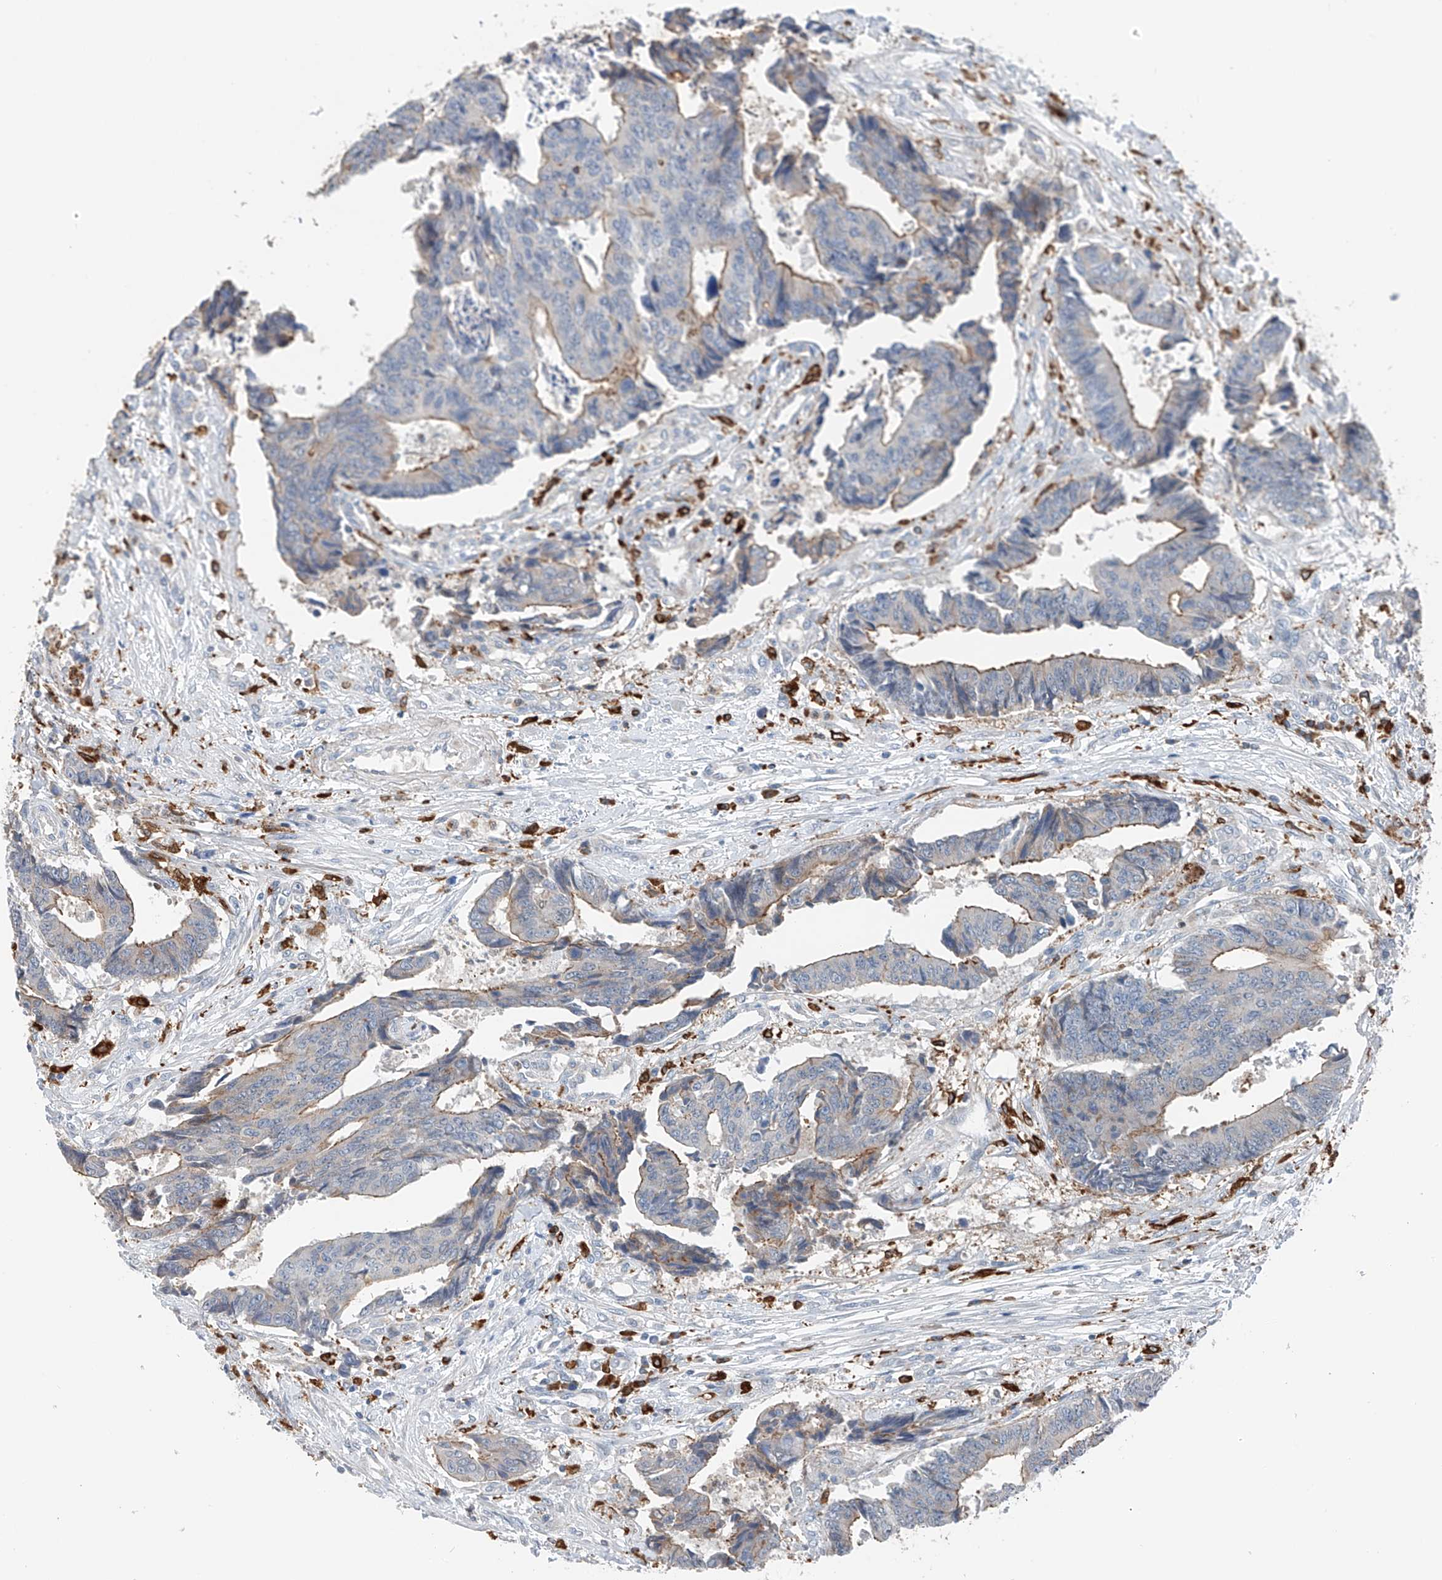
{"staining": {"intensity": "moderate", "quantity": "<25%", "location": "cytoplasmic/membranous"}, "tissue": "colorectal cancer", "cell_type": "Tumor cells", "image_type": "cancer", "snomed": [{"axis": "morphology", "description": "Adenocarcinoma, NOS"}, {"axis": "topography", "description": "Rectum"}], "caption": "A brown stain shows moderate cytoplasmic/membranous staining of a protein in adenocarcinoma (colorectal) tumor cells.", "gene": "TBXAS1", "patient": {"sex": "male", "age": 84}}